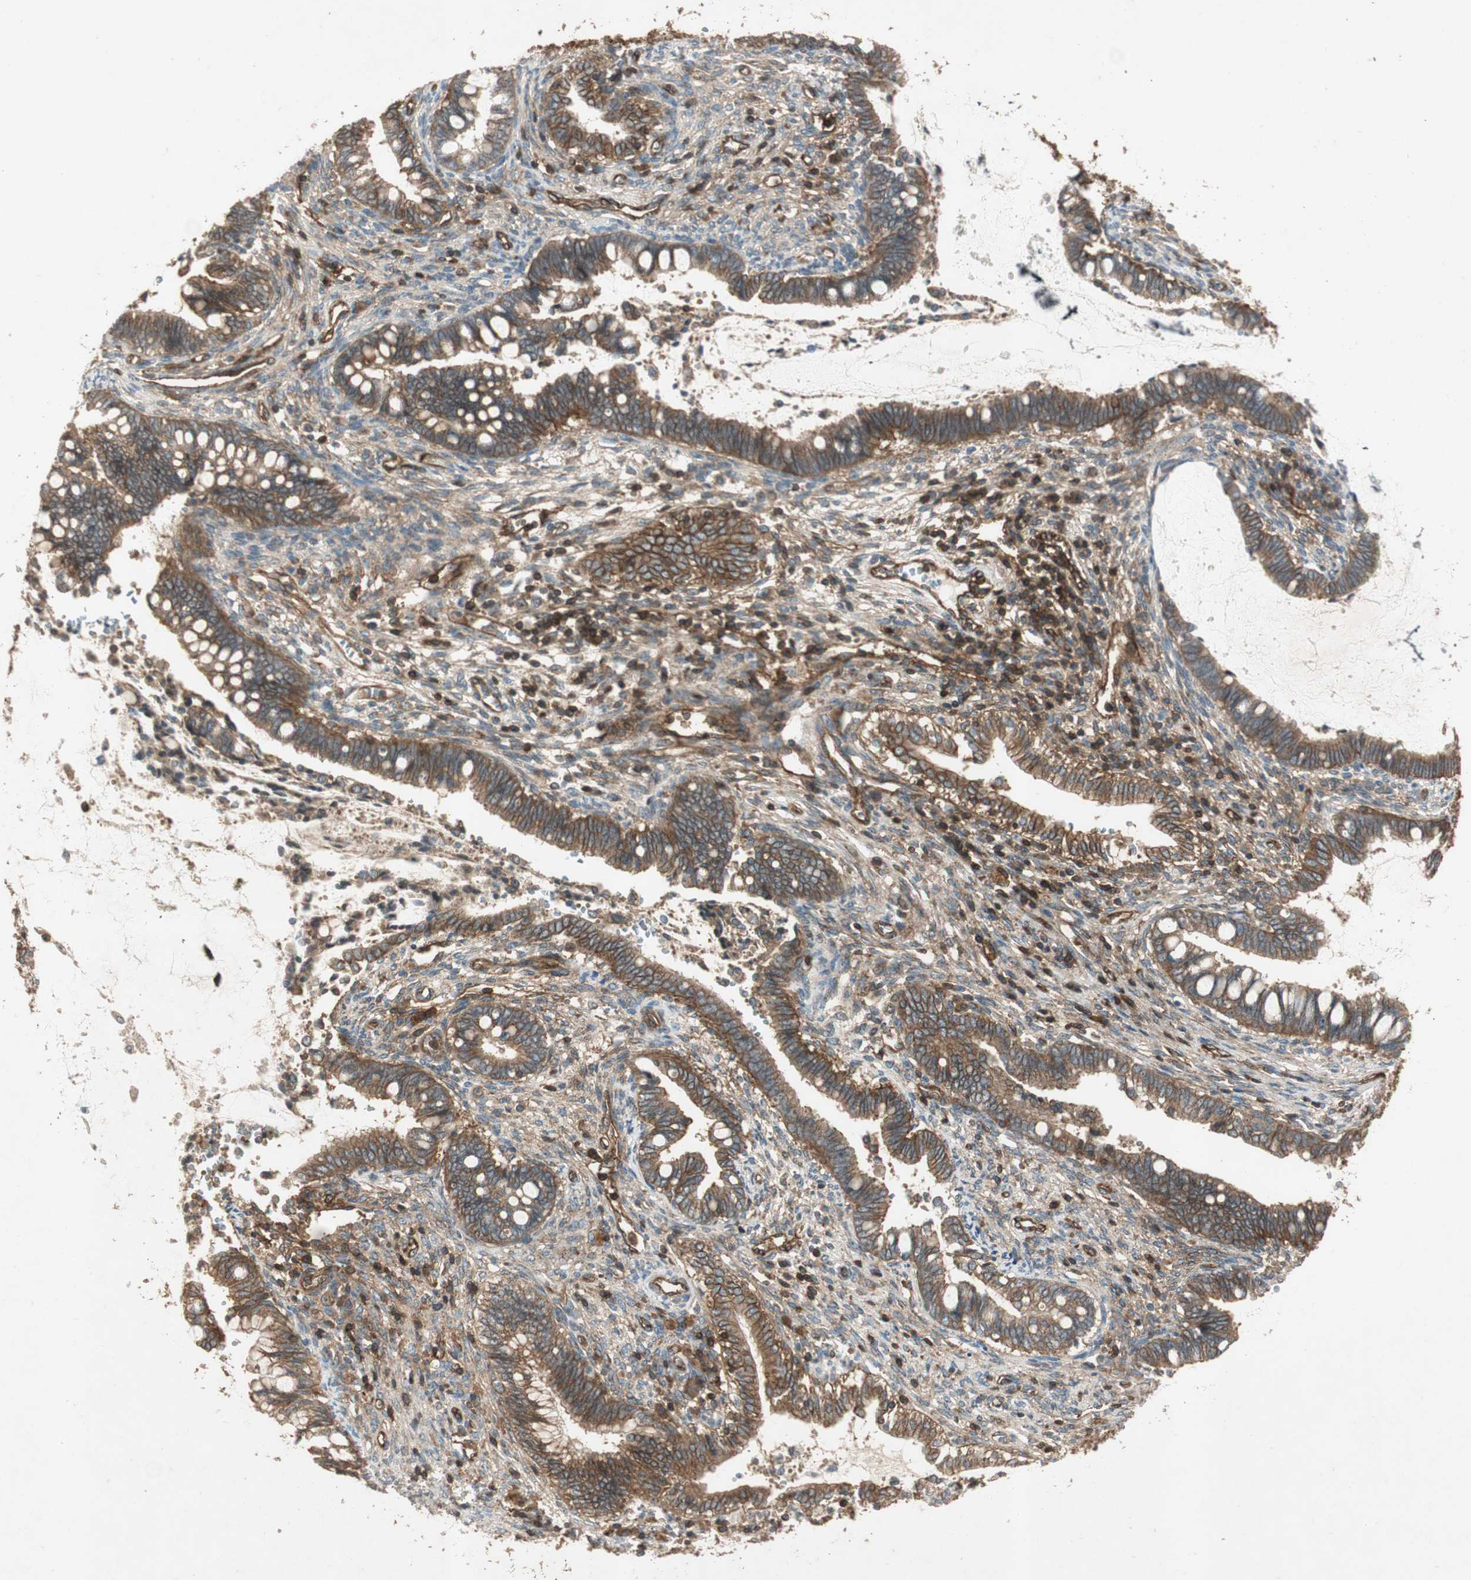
{"staining": {"intensity": "moderate", "quantity": ">75%", "location": "cytoplasmic/membranous"}, "tissue": "cervical cancer", "cell_type": "Tumor cells", "image_type": "cancer", "snomed": [{"axis": "morphology", "description": "Adenocarcinoma, NOS"}, {"axis": "topography", "description": "Cervix"}], "caption": "Cervical cancer (adenocarcinoma) stained for a protein demonstrates moderate cytoplasmic/membranous positivity in tumor cells.", "gene": "BTN3A3", "patient": {"sex": "female", "age": 44}}